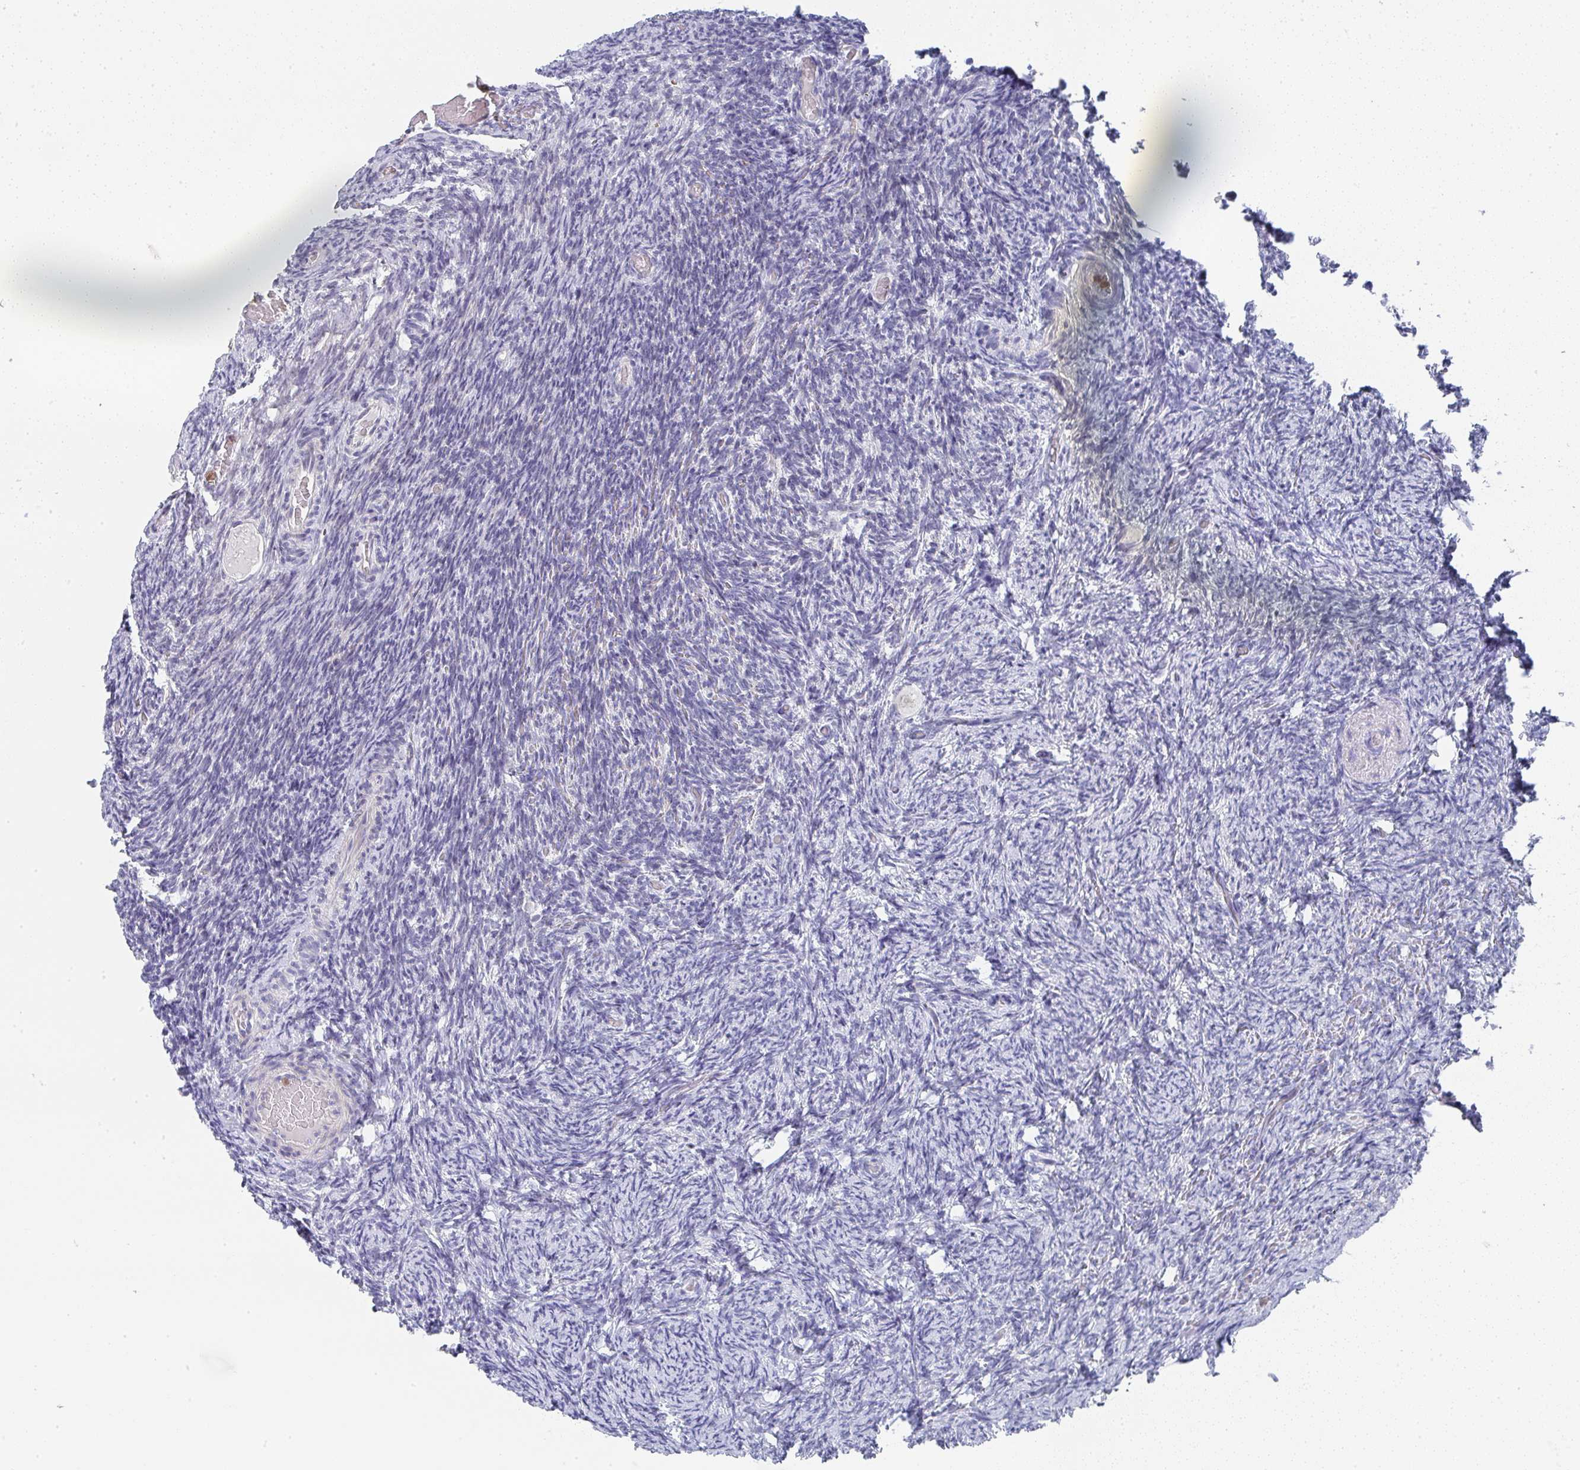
{"staining": {"intensity": "negative", "quantity": "none", "location": "none"}, "tissue": "ovary", "cell_type": "Follicle cells", "image_type": "normal", "snomed": [{"axis": "morphology", "description": "Normal tissue, NOS"}, {"axis": "topography", "description": "Ovary"}], "caption": "IHC photomicrograph of benign ovary: ovary stained with DAB (3,3'-diaminobenzidine) reveals no significant protein expression in follicle cells. Brightfield microscopy of immunohistochemistry (IHC) stained with DAB (3,3'-diaminobenzidine) (brown) and hematoxylin (blue), captured at high magnification.", "gene": "NCF1", "patient": {"sex": "female", "age": 34}}